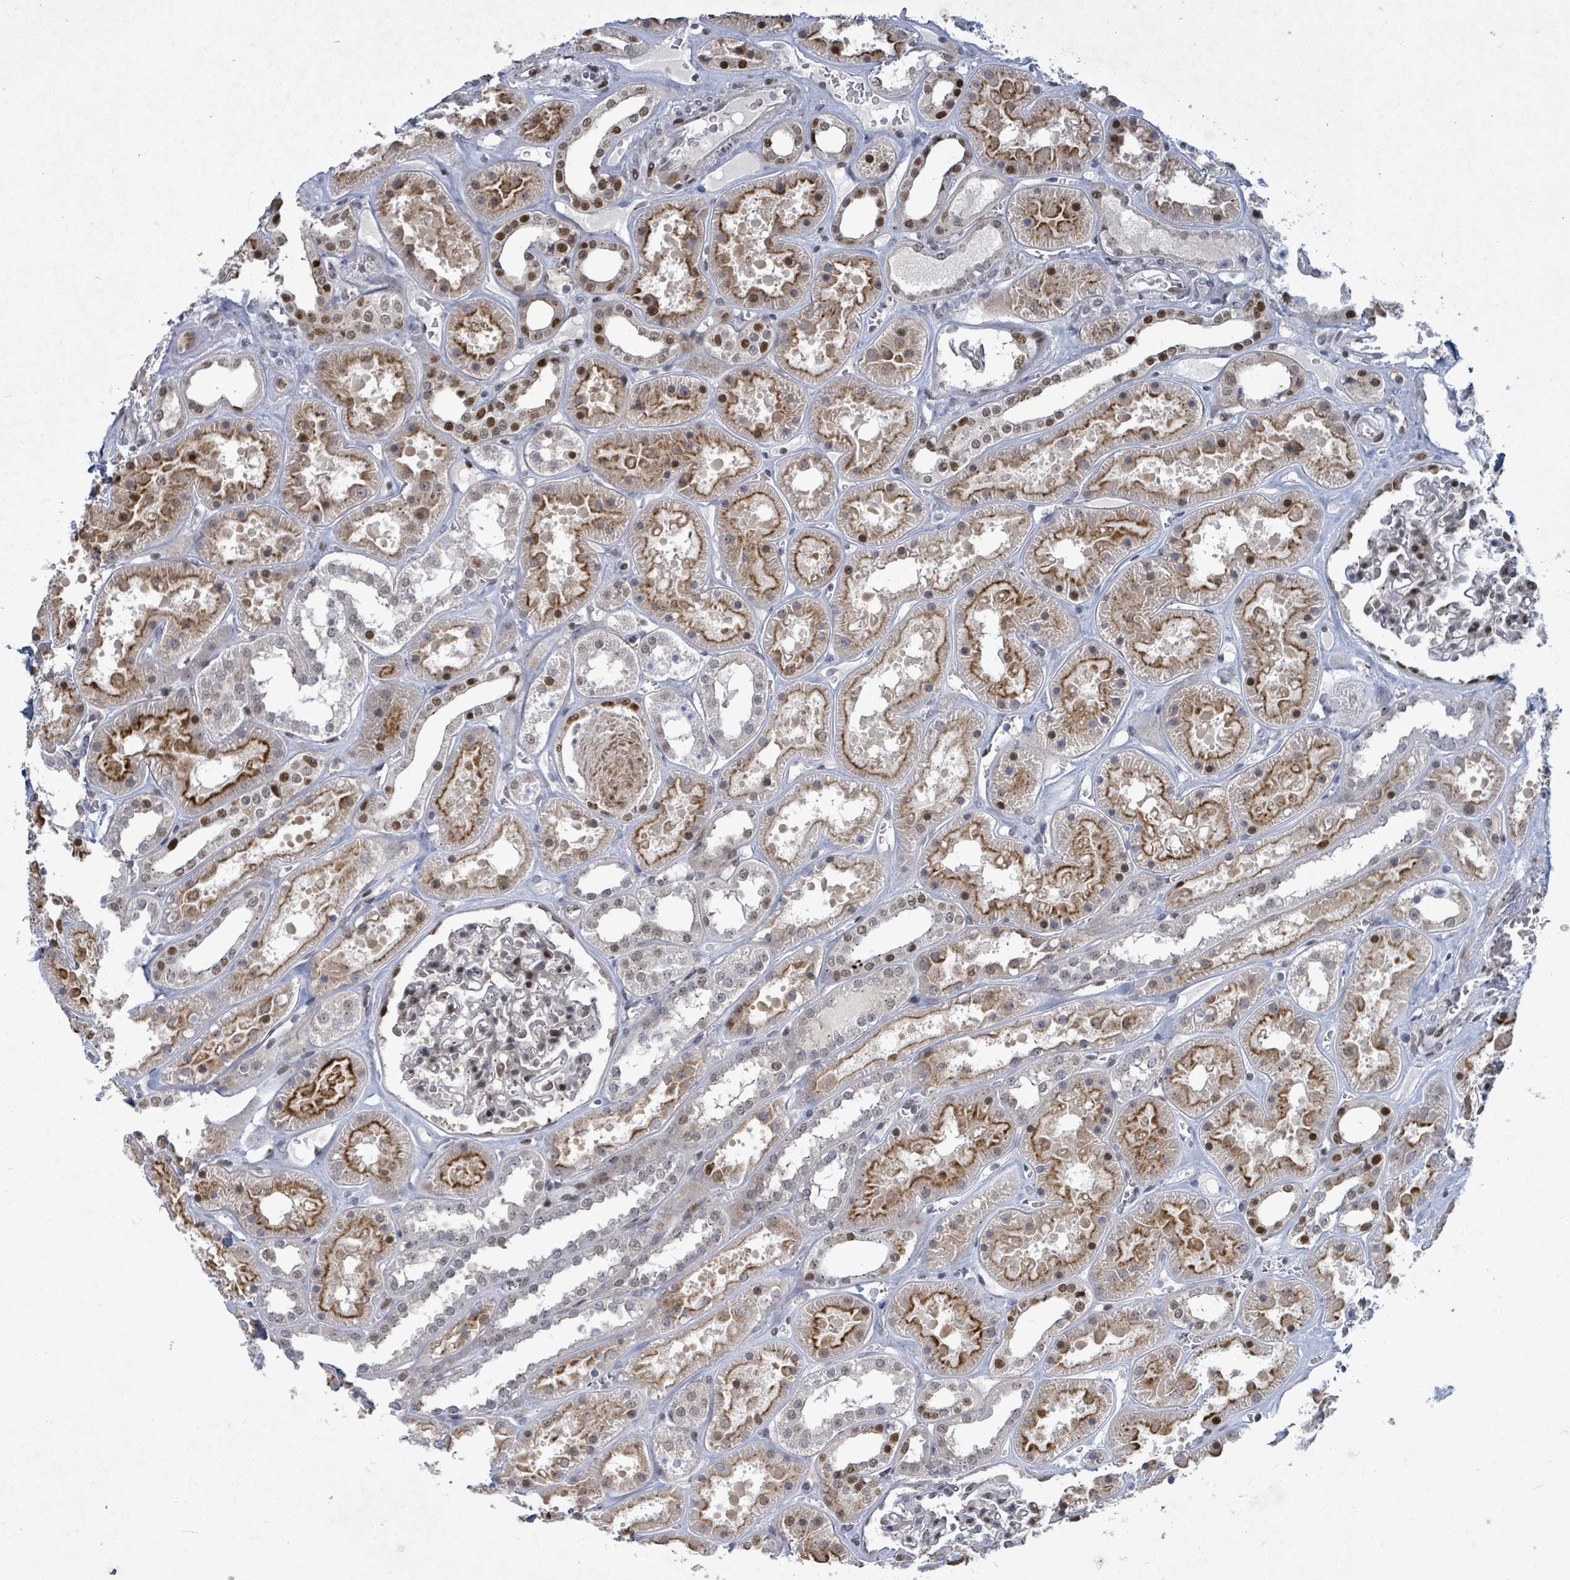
{"staining": {"intensity": "weak", "quantity": "25%-75%", "location": "nuclear"}, "tissue": "kidney", "cell_type": "Cells in glomeruli", "image_type": "normal", "snomed": [{"axis": "morphology", "description": "Normal tissue, NOS"}, {"axis": "topography", "description": "Kidney"}], "caption": "Kidney stained with IHC shows weak nuclear positivity in about 25%-75% of cells in glomeruli. The protein of interest is shown in brown color, while the nuclei are stained blue.", "gene": "TUSC1", "patient": {"sex": "female", "age": 41}}